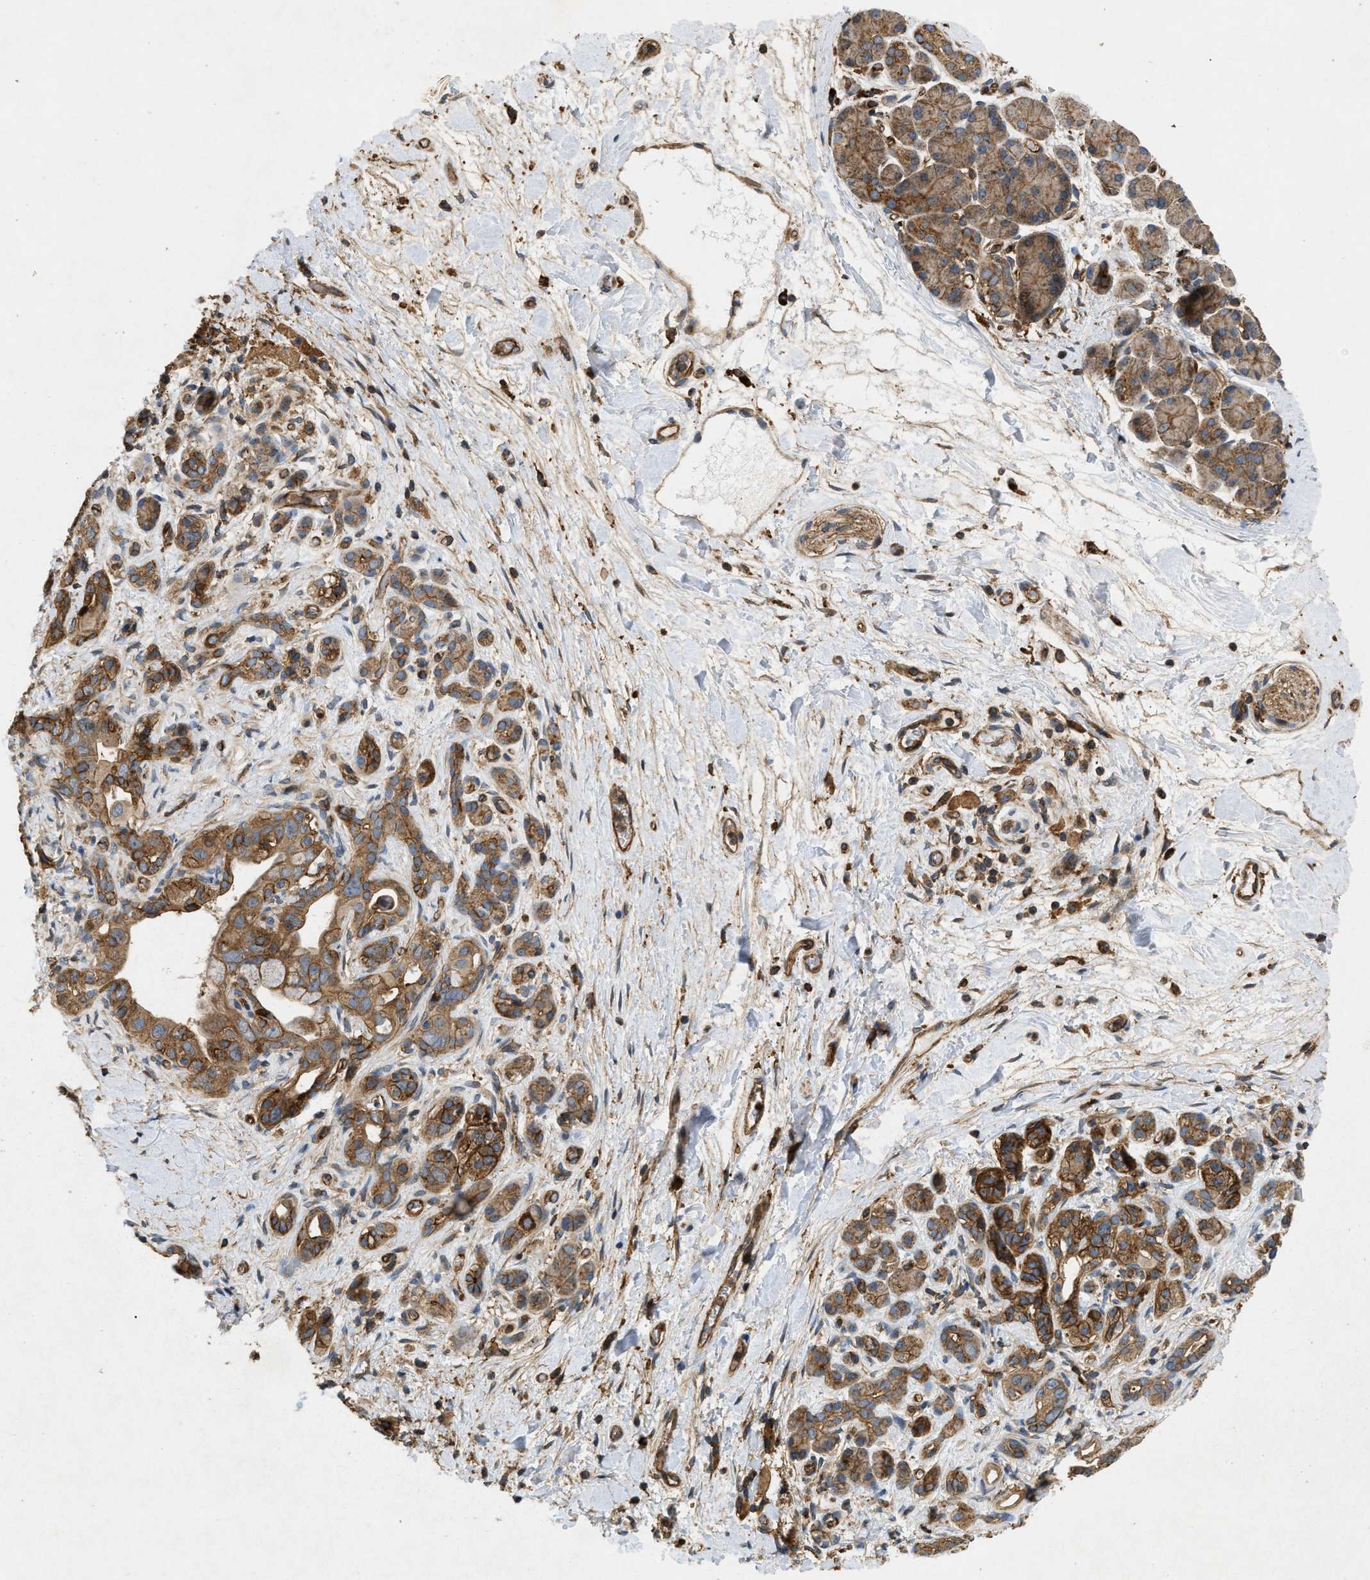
{"staining": {"intensity": "moderate", "quantity": ">75%", "location": "cytoplasmic/membranous"}, "tissue": "pancreatic cancer", "cell_type": "Tumor cells", "image_type": "cancer", "snomed": [{"axis": "morphology", "description": "Adenocarcinoma, NOS"}, {"axis": "topography", "description": "Pancreas"}], "caption": "Immunohistochemistry micrograph of neoplastic tissue: adenocarcinoma (pancreatic) stained using immunohistochemistry (IHC) displays medium levels of moderate protein expression localized specifically in the cytoplasmic/membranous of tumor cells, appearing as a cytoplasmic/membranous brown color.", "gene": "GNB4", "patient": {"sex": "male", "age": 55}}